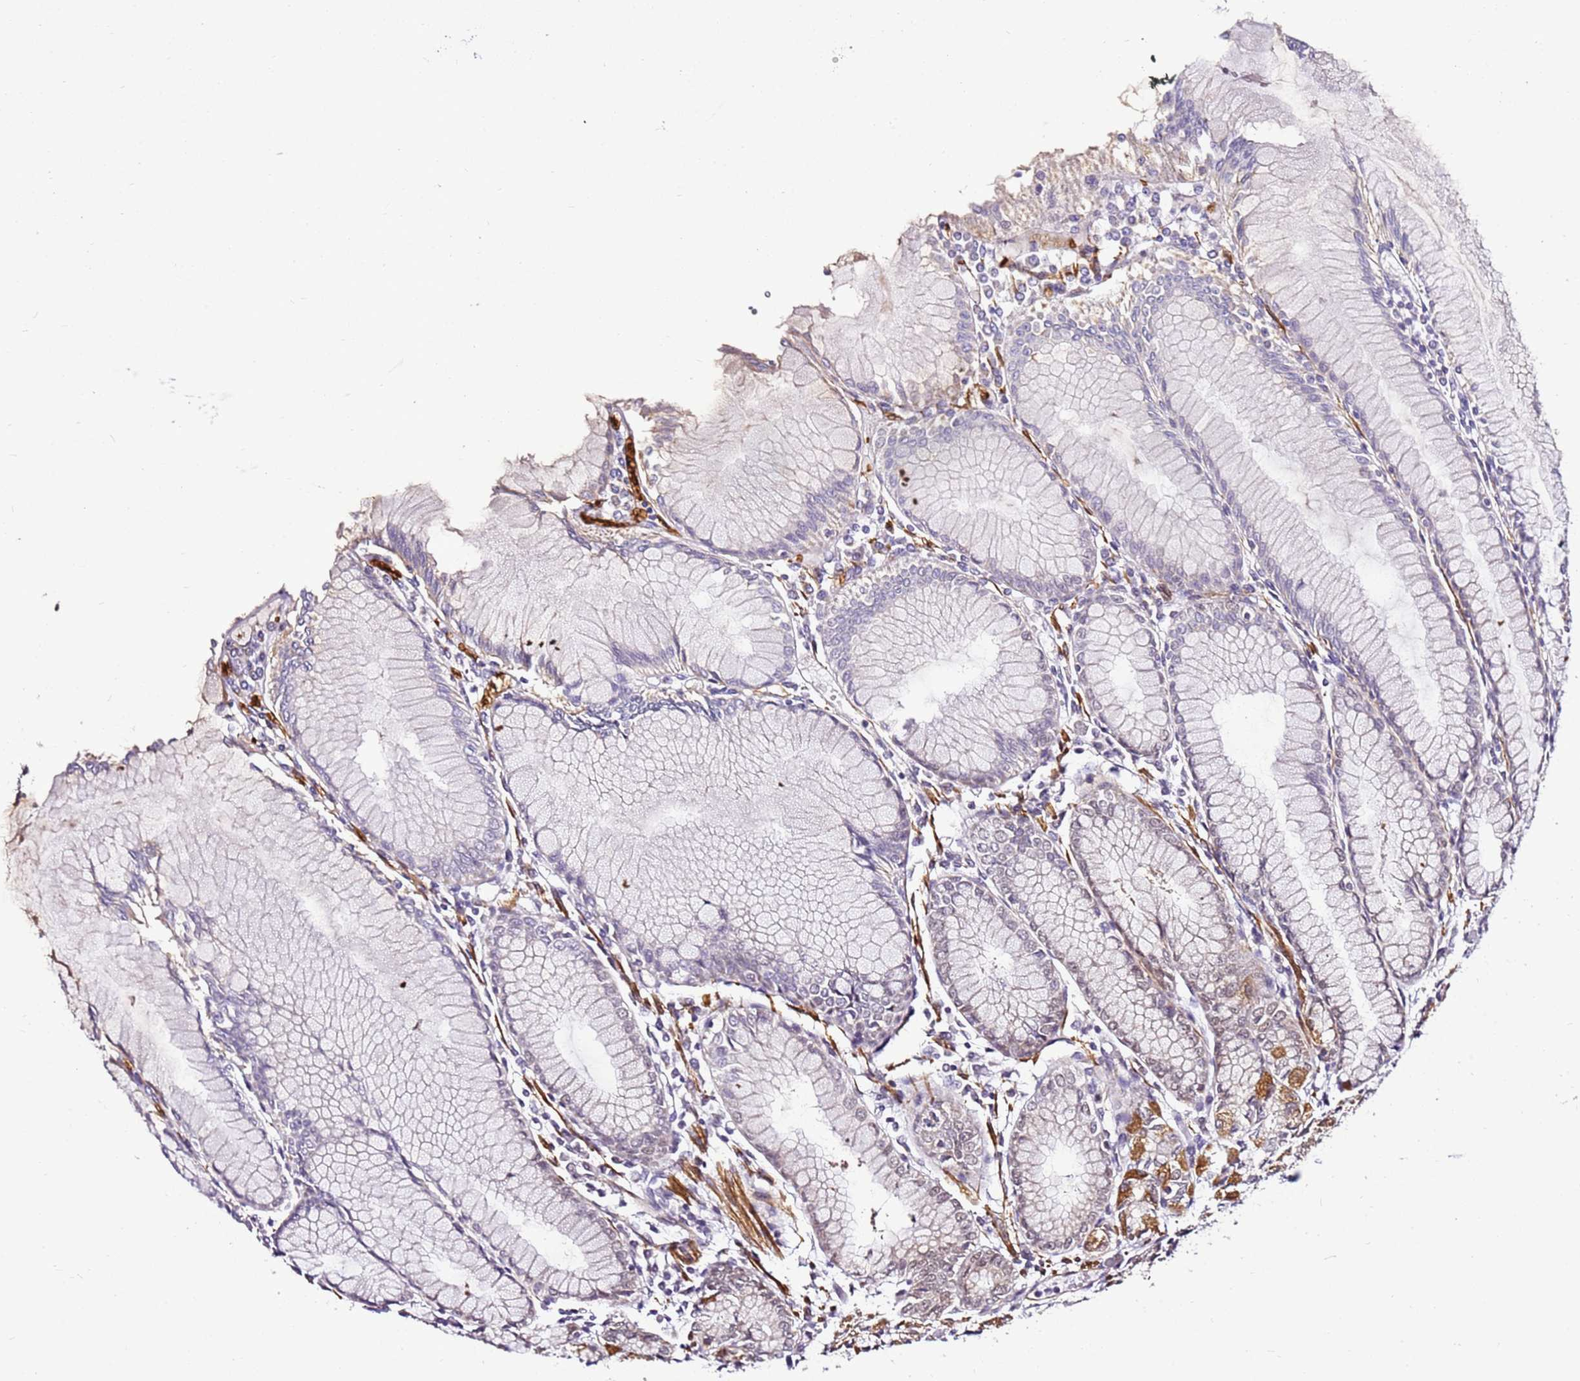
{"staining": {"intensity": "moderate", "quantity": "<25%", "location": "cytoplasmic/membranous,nuclear"}, "tissue": "stomach", "cell_type": "Glandular cells", "image_type": "normal", "snomed": [{"axis": "morphology", "description": "Normal tissue, NOS"}, {"axis": "topography", "description": "Stomach"}], "caption": "DAB (3,3'-diaminobenzidine) immunohistochemical staining of benign stomach demonstrates moderate cytoplasmic/membranous,nuclear protein expression in approximately <25% of glandular cells.", "gene": "SMIM4", "patient": {"sex": "female", "age": 57}}